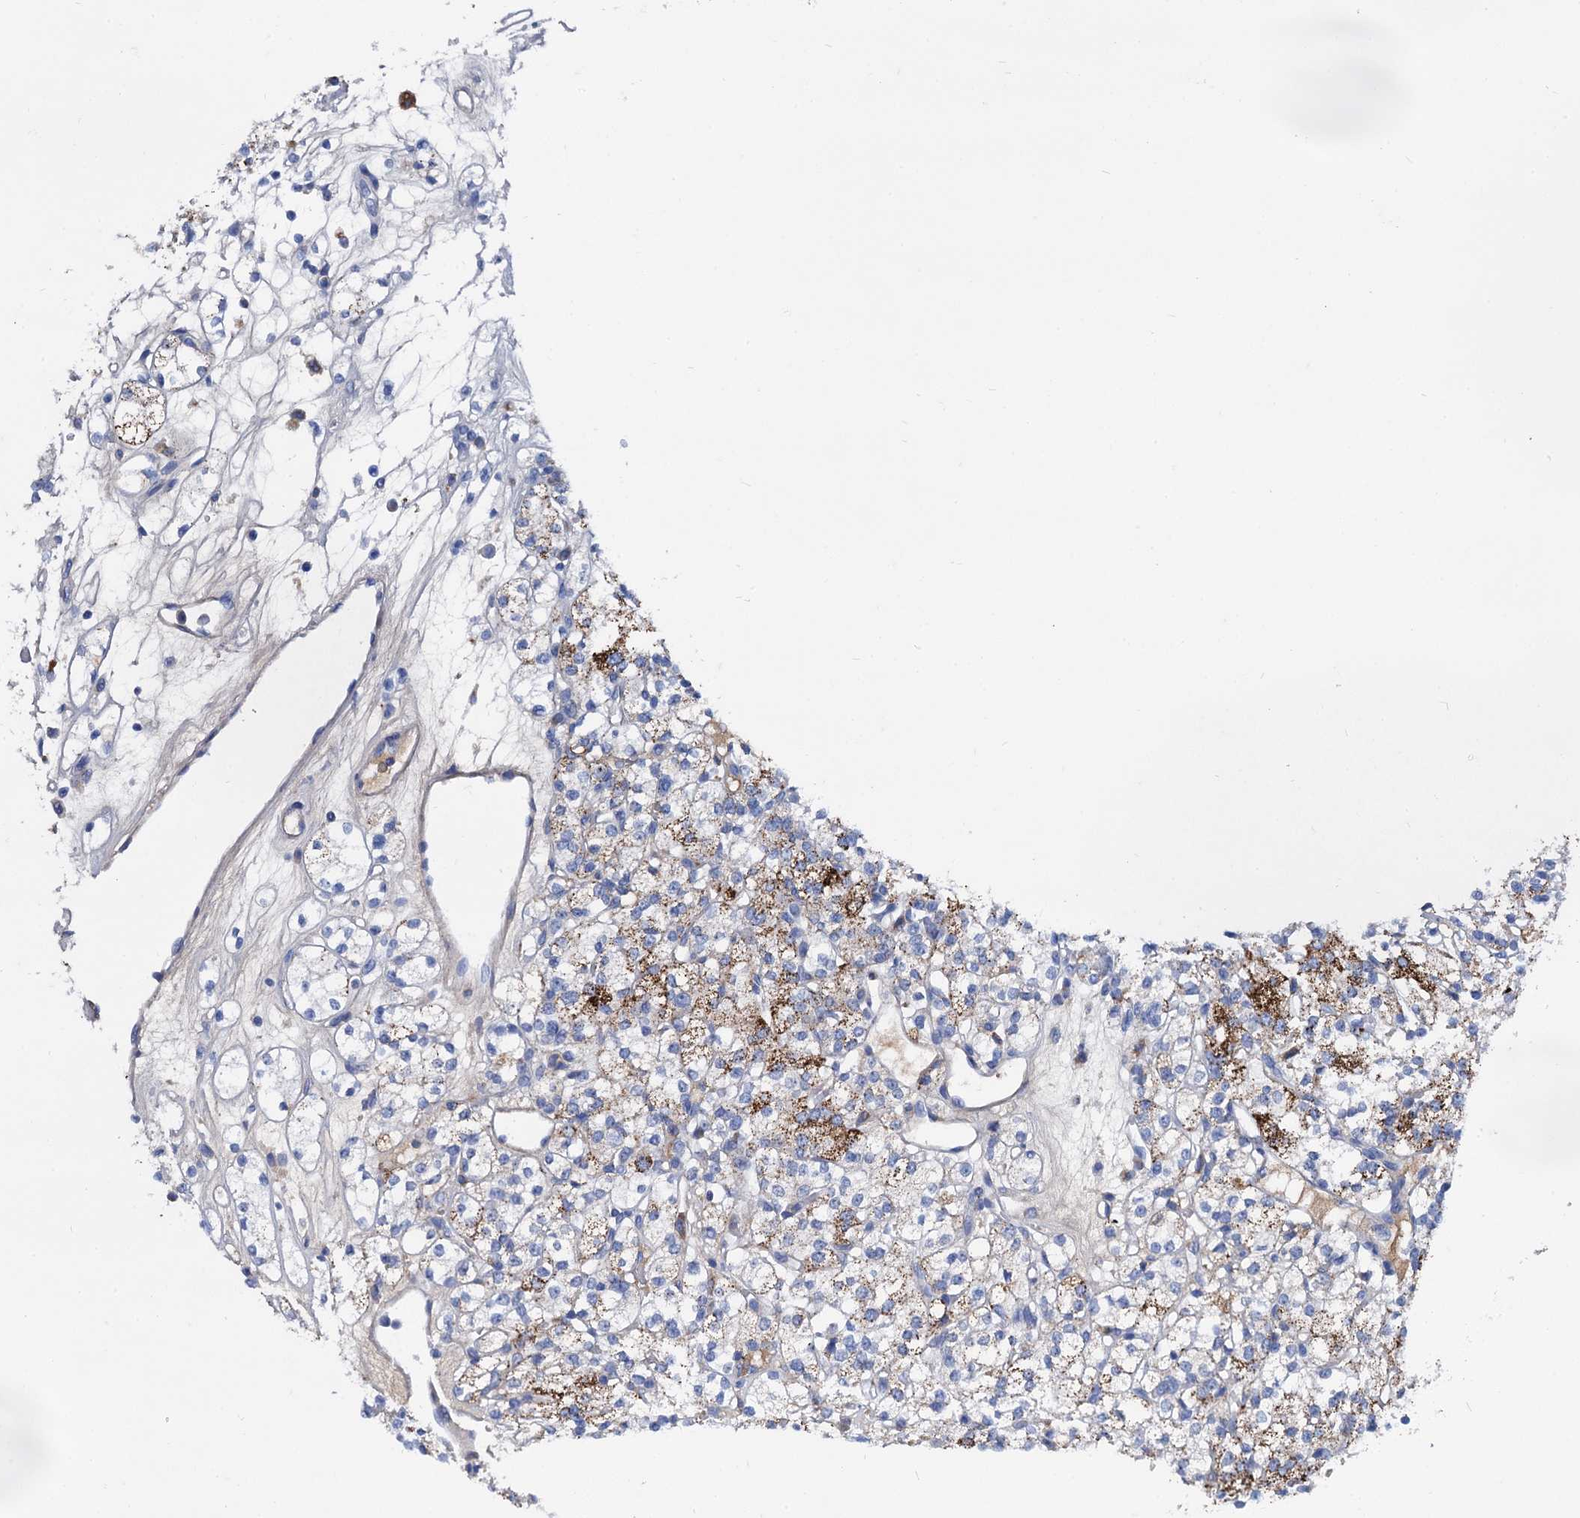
{"staining": {"intensity": "moderate", "quantity": "25%-75%", "location": "cytoplasmic/membranous"}, "tissue": "renal cancer", "cell_type": "Tumor cells", "image_type": "cancer", "snomed": [{"axis": "morphology", "description": "Adenocarcinoma, NOS"}, {"axis": "topography", "description": "Kidney"}], "caption": "Renal cancer (adenocarcinoma) stained with DAB (3,3'-diaminobenzidine) immunohistochemistry demonstrates medium levels of moderate cytoplasmic/membranous positivity in approximately 25%-75% of tumor cells.", "gene": "APOD", "patient": {"sex": "male", "age": 77}}